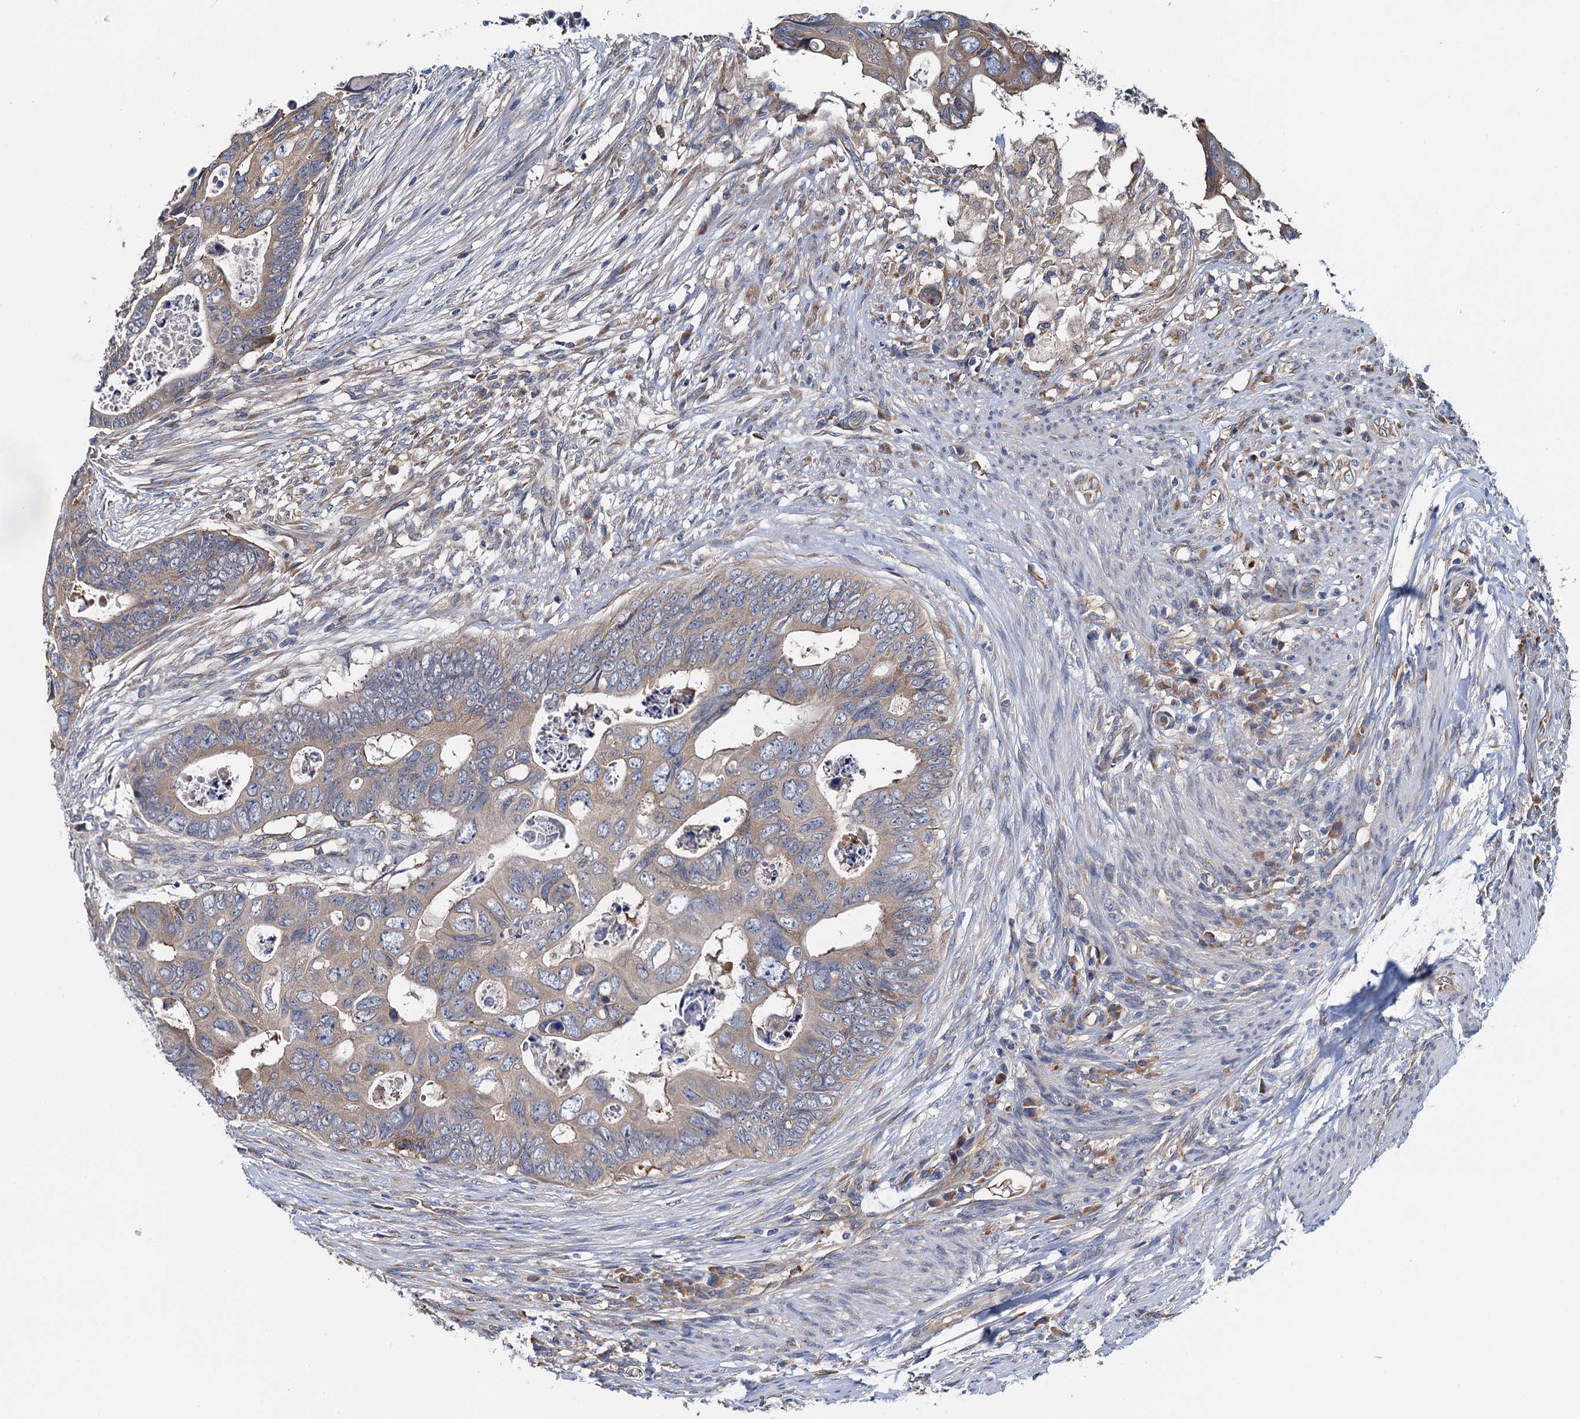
{"staining": {"intensity": "moderate", "quantity": "25%-75%", "location": "cytoplasmic/membranous"}, "tissue": "colorectal cancer", "cell_type": "Tumor cells", "image_type": "cancer", "snomed": [{"axis": "morphology", "description": "Adenocarcinoma, NOS"}, {"axis": "topography", "description": "Rectum"}], "caption": "Moderate cytoplasmic/membranous protein expression is seen in about 25%-75% of tumor cells in colorectal cancer.", "gene": "ADCY9", "patient": {"sex": "female", "age": 78}}